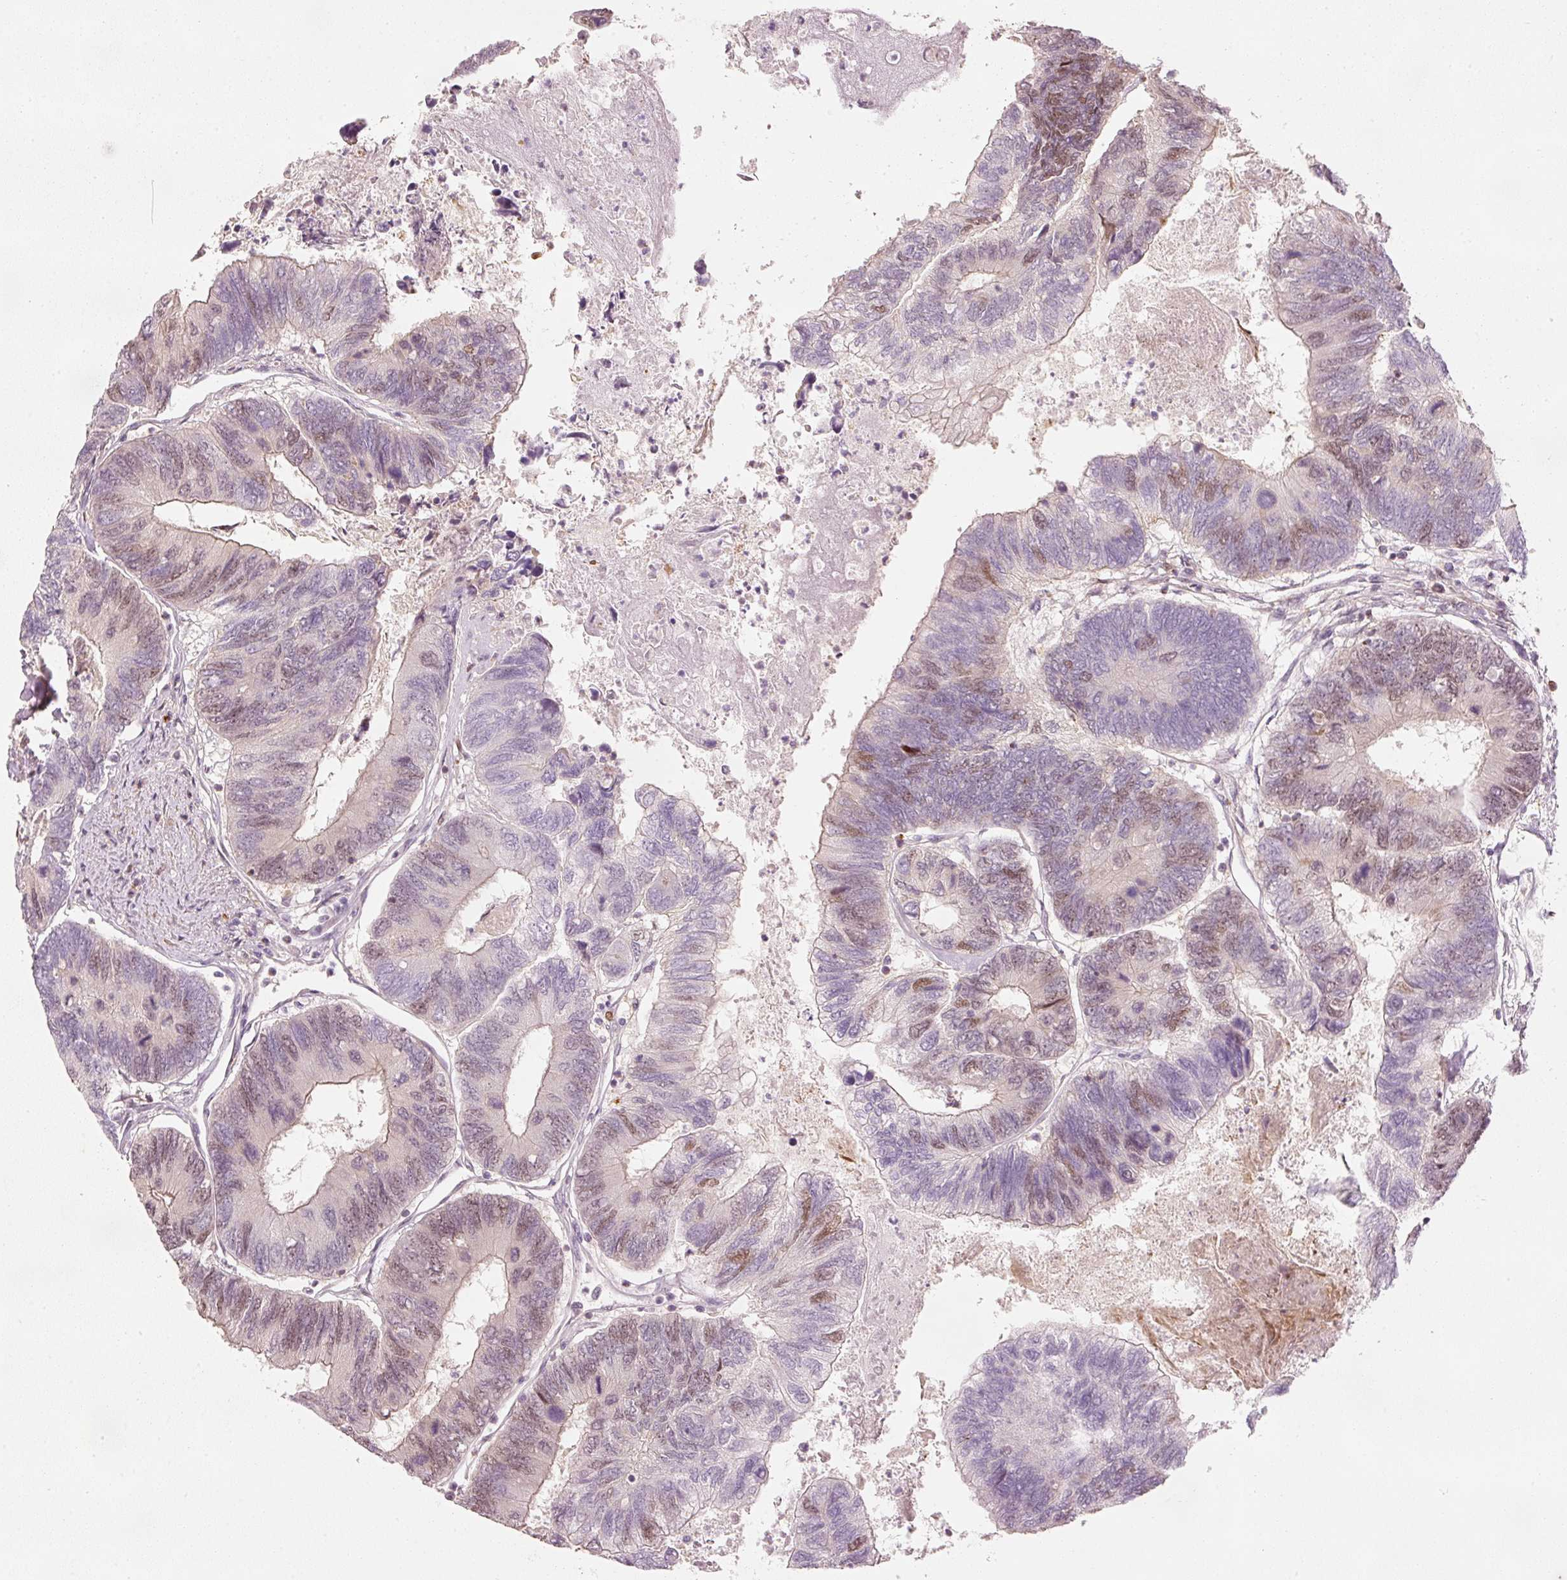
{"staining": {"intensity": "weak", "quantity": "25%-75%", "location": "cytoplasmic/membranous,nuclear"}, "tissue": "colorectal cancer", "cell_type": "Tumor cells", "image_type": "cancer", "snomed": [{"axis": "morphology", "description": "Adenocarcinoma, NOS"}, {"axis": "topography", "description": "Colon"}], "caption": "Colorectal adenocarcinoma was stained to show a protein in brown. There is low levels of weak cytoplasmic/membranous and nuclear expression in approximately 25%-75% of tumor cells.", "gene": "TREX2", "patient": {"sex": "female", "age": 67}}